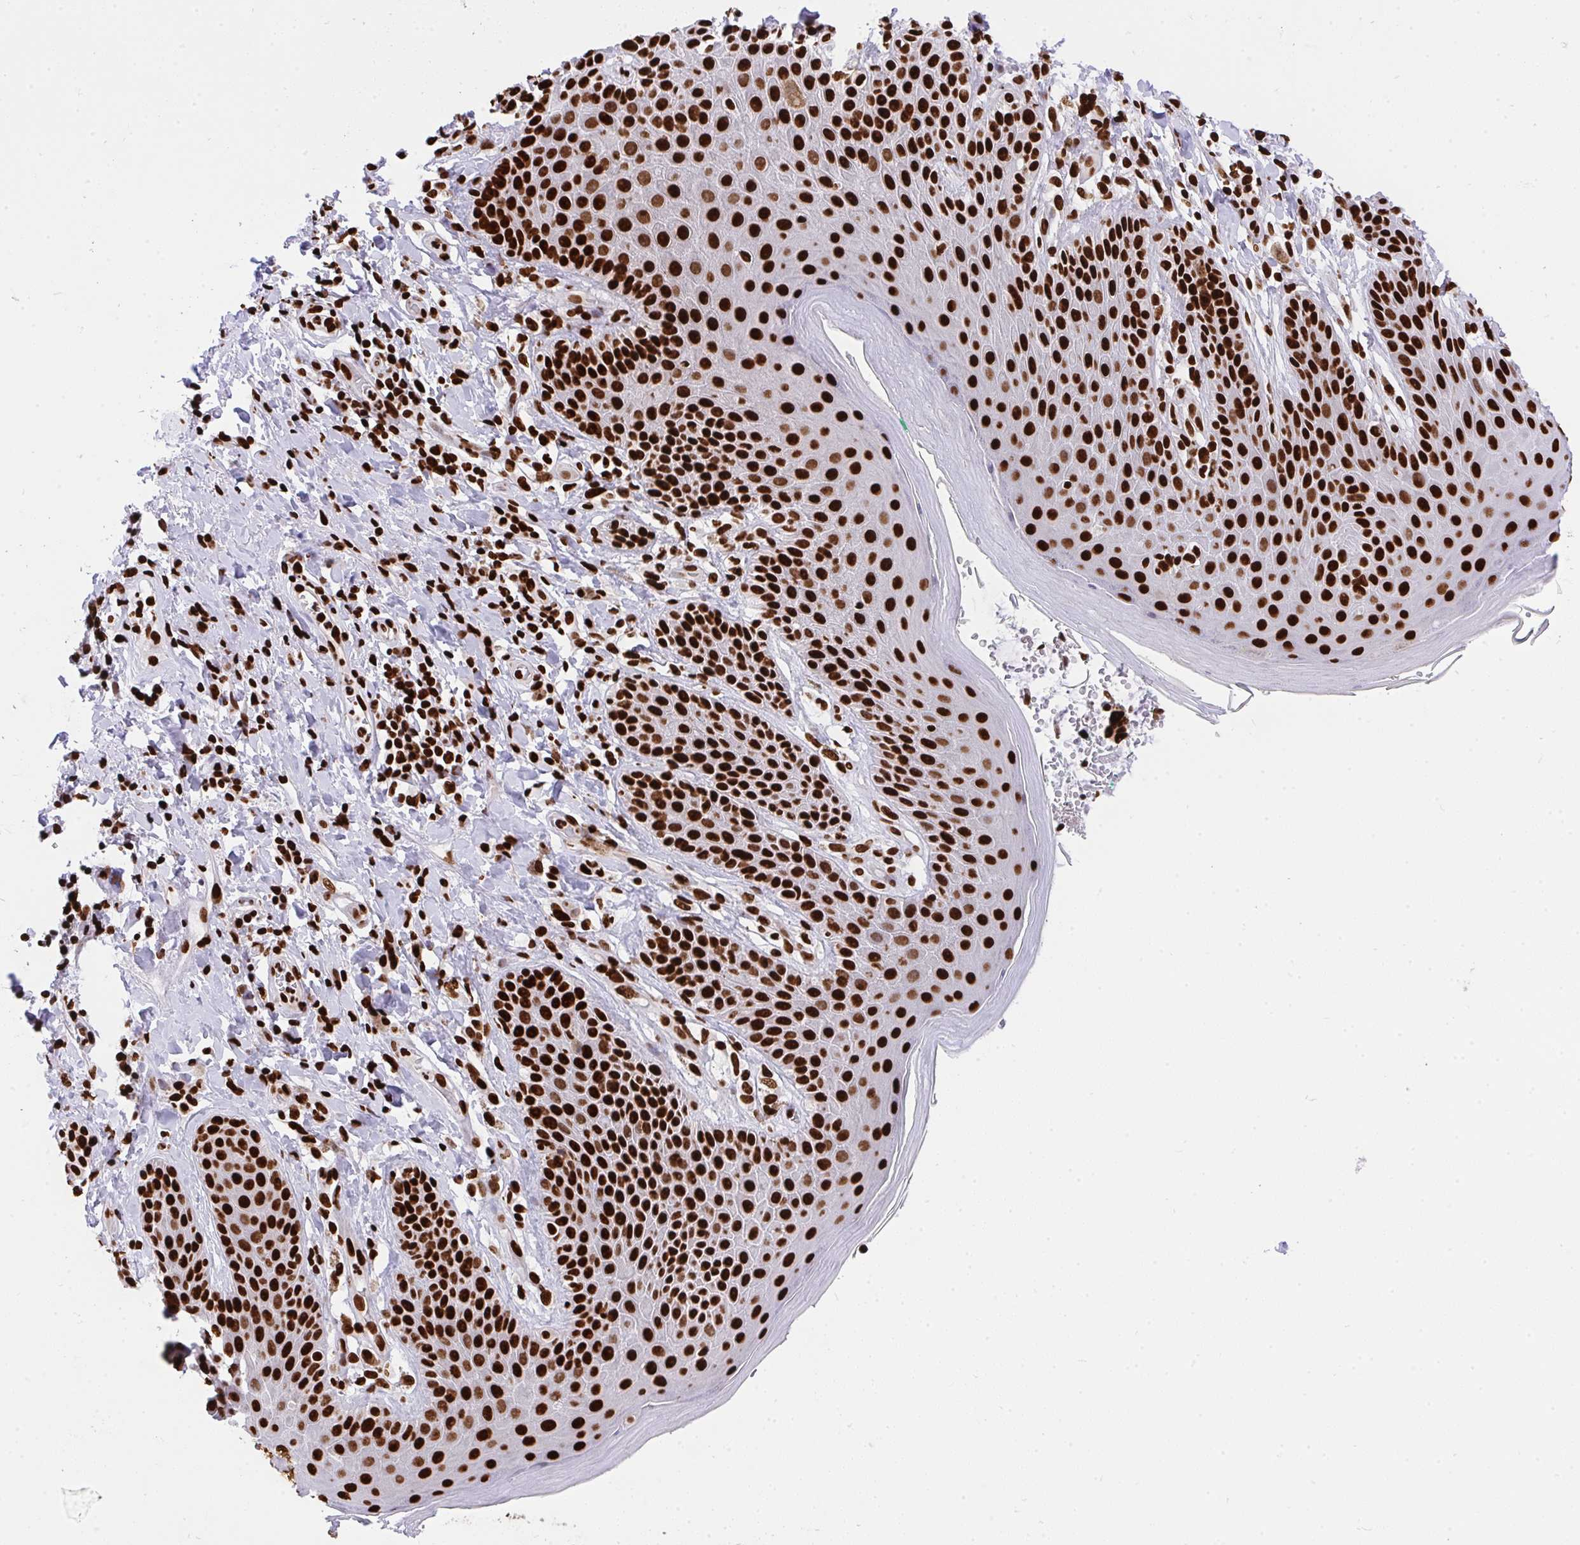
{"staining": {"intensity": "strong", "quantity": ">75%", "location": "nuclear"}, "tissue": "skin", "cell_type": "Epidermal cells", "image_type": "normal", "snomed": [{"axis": "morphology", "description": "Normal tissue, NOS"}, {"axis": "topography", "description": "Anal"}, {"axis": "topography", "description": "Peripheral nerve tissue"}], "caption": "A high-resolution micrograph shows immunohistochemistry (IHC) staining of normal skin, which shows strong nuclear positivity in about >75% of epidermal cells. Immunohistochemistry stains the protein of interest in brown and the nuclei are stained blue.", "gene": "HNRNPL", "patient": {"sex": "male", "age": 51}}